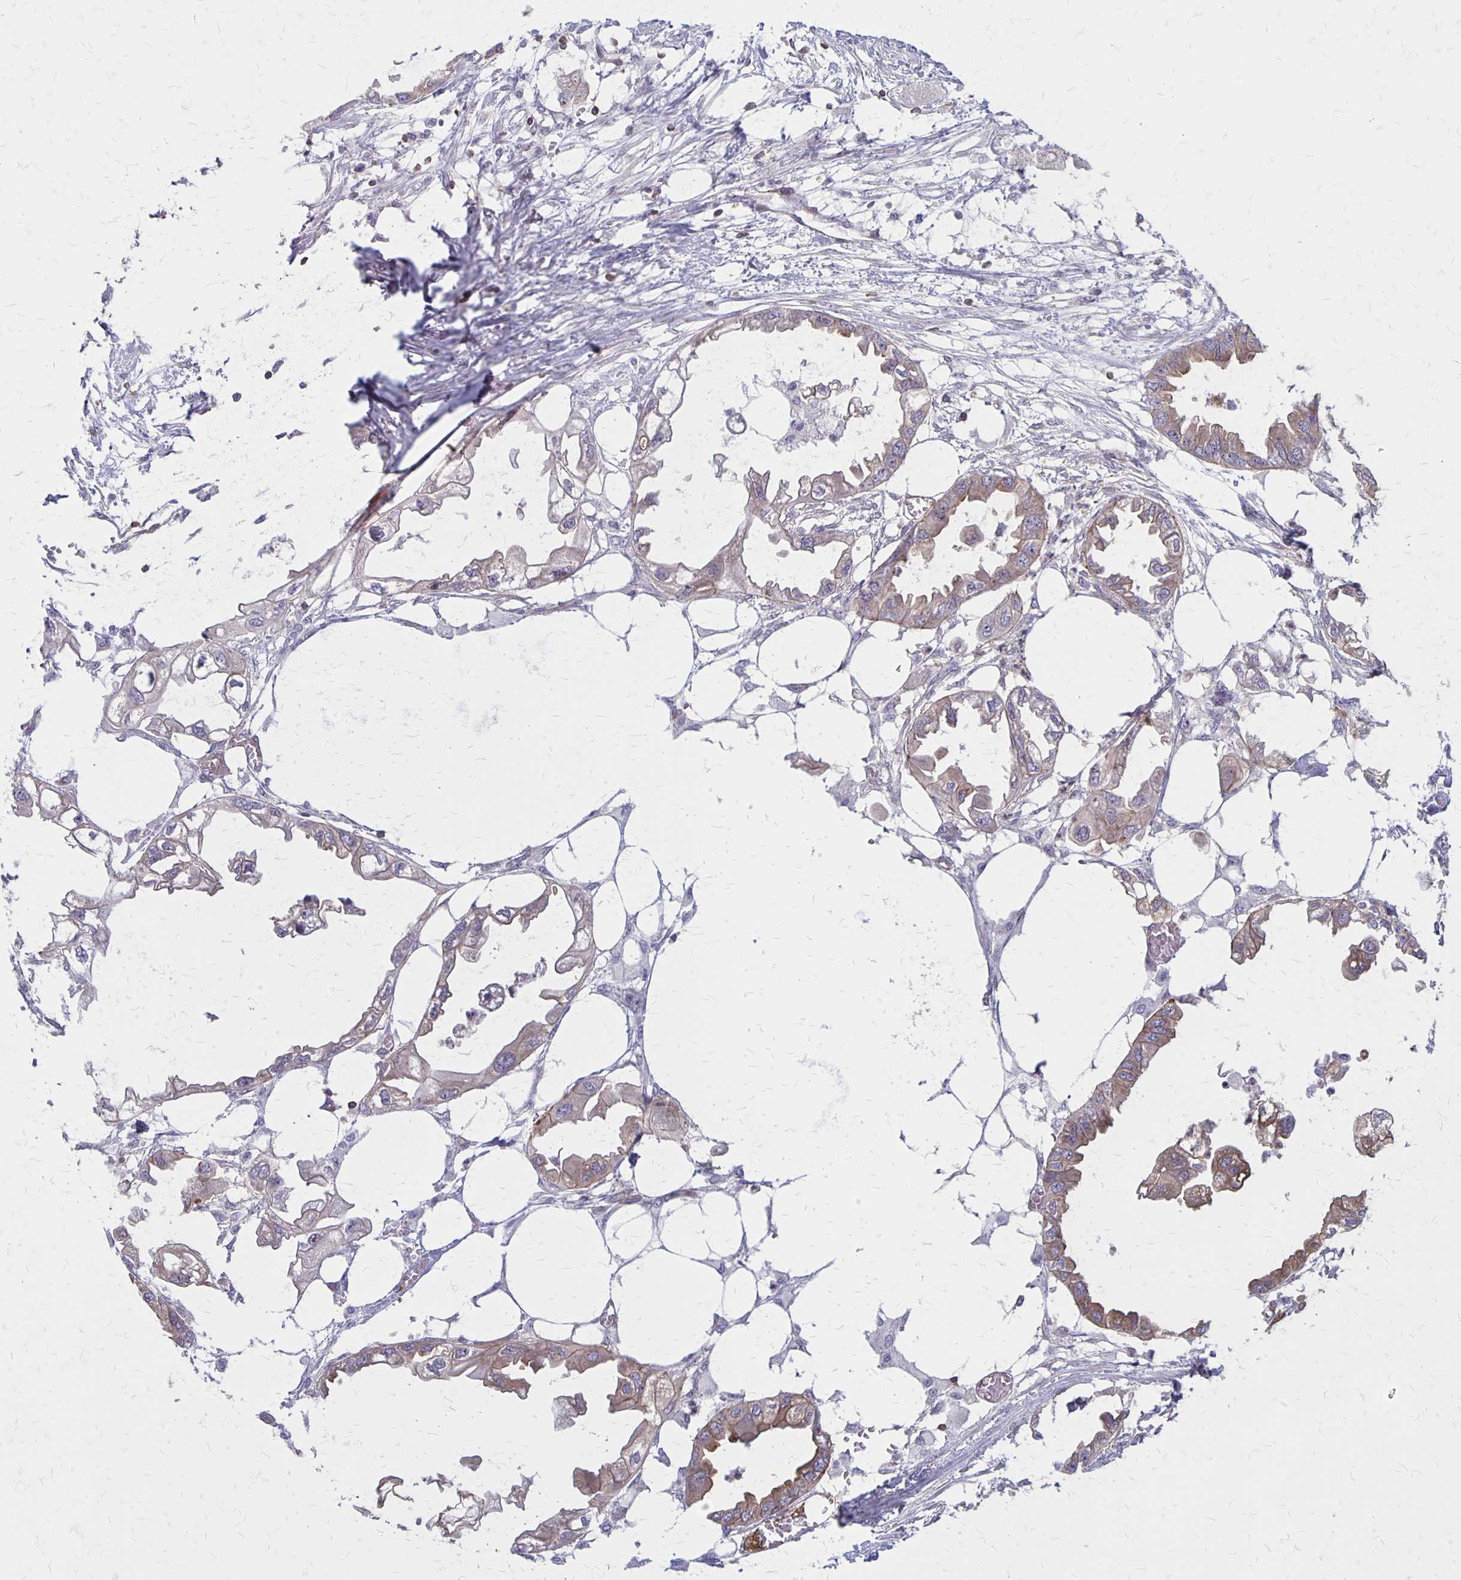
{"staining": {"intensity": "weak", "quantity": "25%-75%", "location": "cytoplasmic/membranous"}, "tissue": "endometrial cancer", "cell_type": "Tumor cells", "image_type": "cancer", "snomed": [{"axis": "morphology", "description": "Adenocarcinoma, NOS"}, {"axis": "morphology", "description": "Adenocarcinoma, metastatic, NOS"}, {"axis": "topography", "description": "Adipose tissue"}, {"axis": "topography", "description": "Endometrium"}], "caption": "Endometrial adenocarcinoma tissue reveals weak cytoplasmic/membranous expression in about 25%-75% of tumor cells", "gene": "SEPTIN5", "patient": {"sex": "female", "age": 67}}